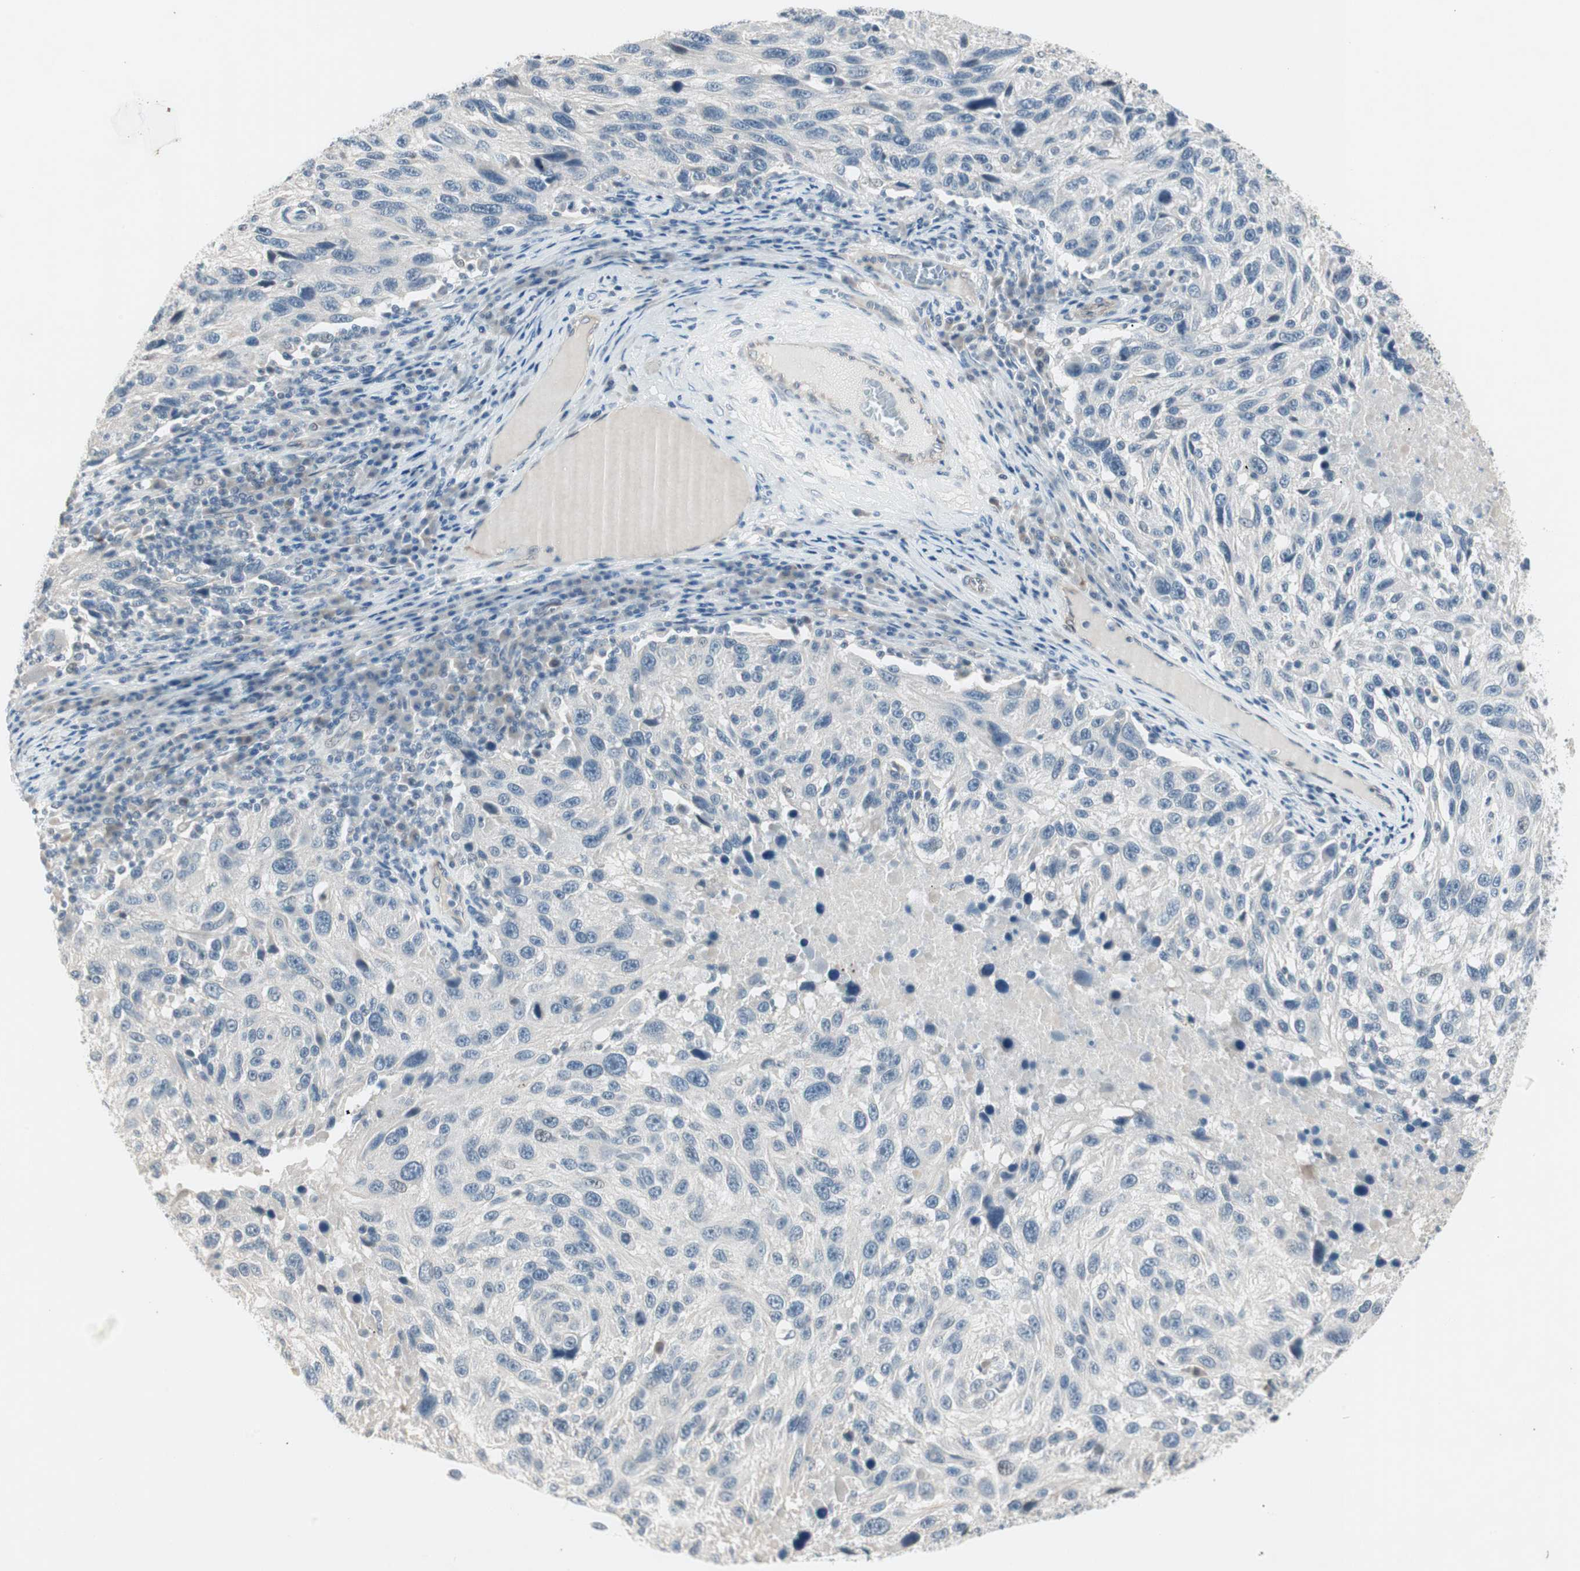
{"staining": {"intensity": "negative", "quantity": "none", "location": "none"}, "tissue": "melanoma", "cell_type": "Tumor cells", "image_type": "cancer", "snomed": [{"axis": "morphology", "description": "Malignant melanoma, NOS"}, {"axis": "topography", "description": "Skin"}], "caption": "This is an immunohistochemistry (IHC) image of malignant melanoma. There is no expression in tumor cells.", "gene": "ITGB4", "patient": {"sex": "male", "age": 53}}